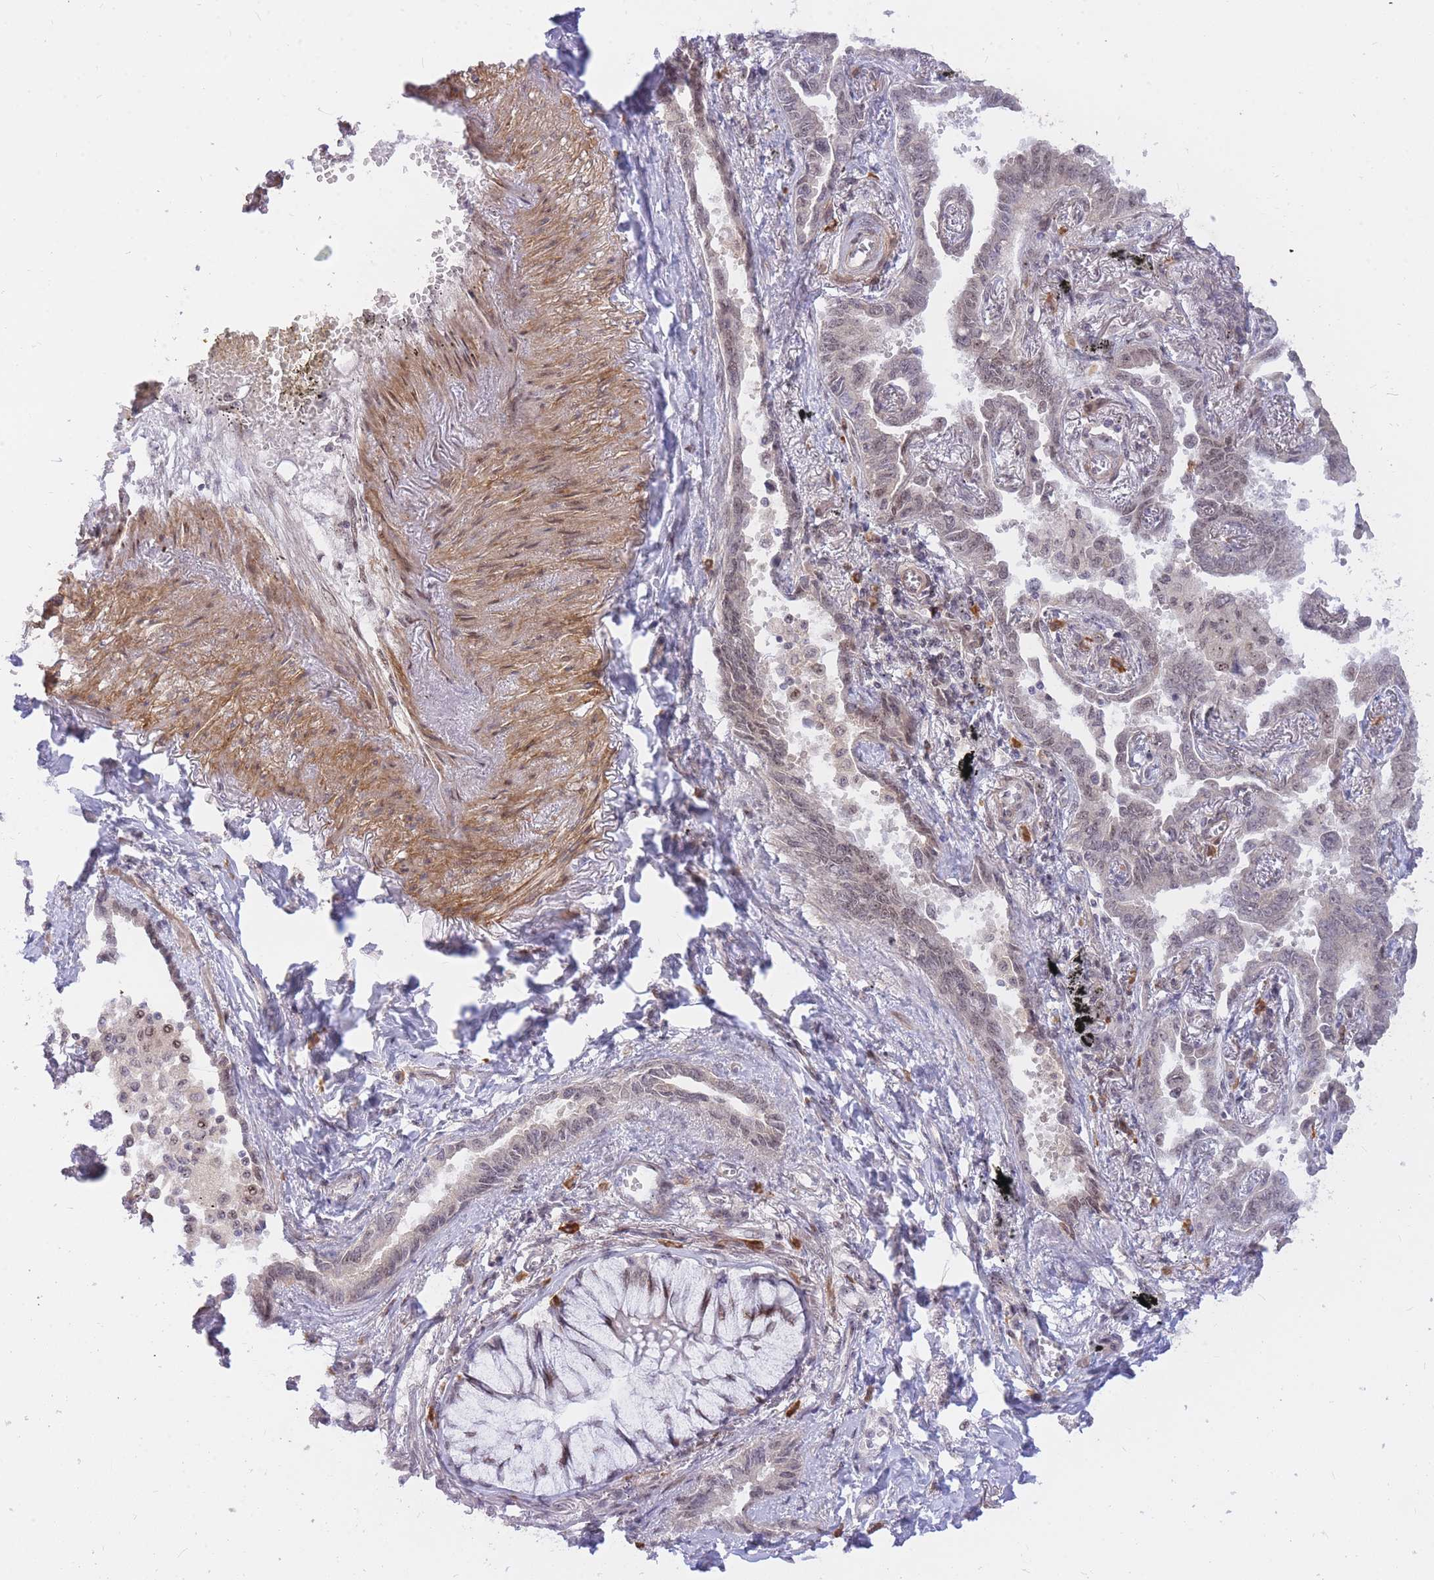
{"staining": {"intensity": "weak", "quantity": "25%-75%", "location": "nuclear"}, "tissue": "lung cancer", "cell_type": "Tumor cells", "image_type": "cancer", "snomed": [{"axis": "morphology", "description": "Adenocarcinoma, NOS"}, {"axis": "topography", "description": "Lung"}], "caption": "The histopathology image exhibits immunohistochemical staining of lung cancer. There is weak nuclear positivity is identified in about 25%-75% of tumor cells. Using DAB (brown) and hematoxylin (blue) stains, captured at high magnification using brightfield microscopy.", "gene": "TLE2", "patient": {"sex": "male", "age": 67}}